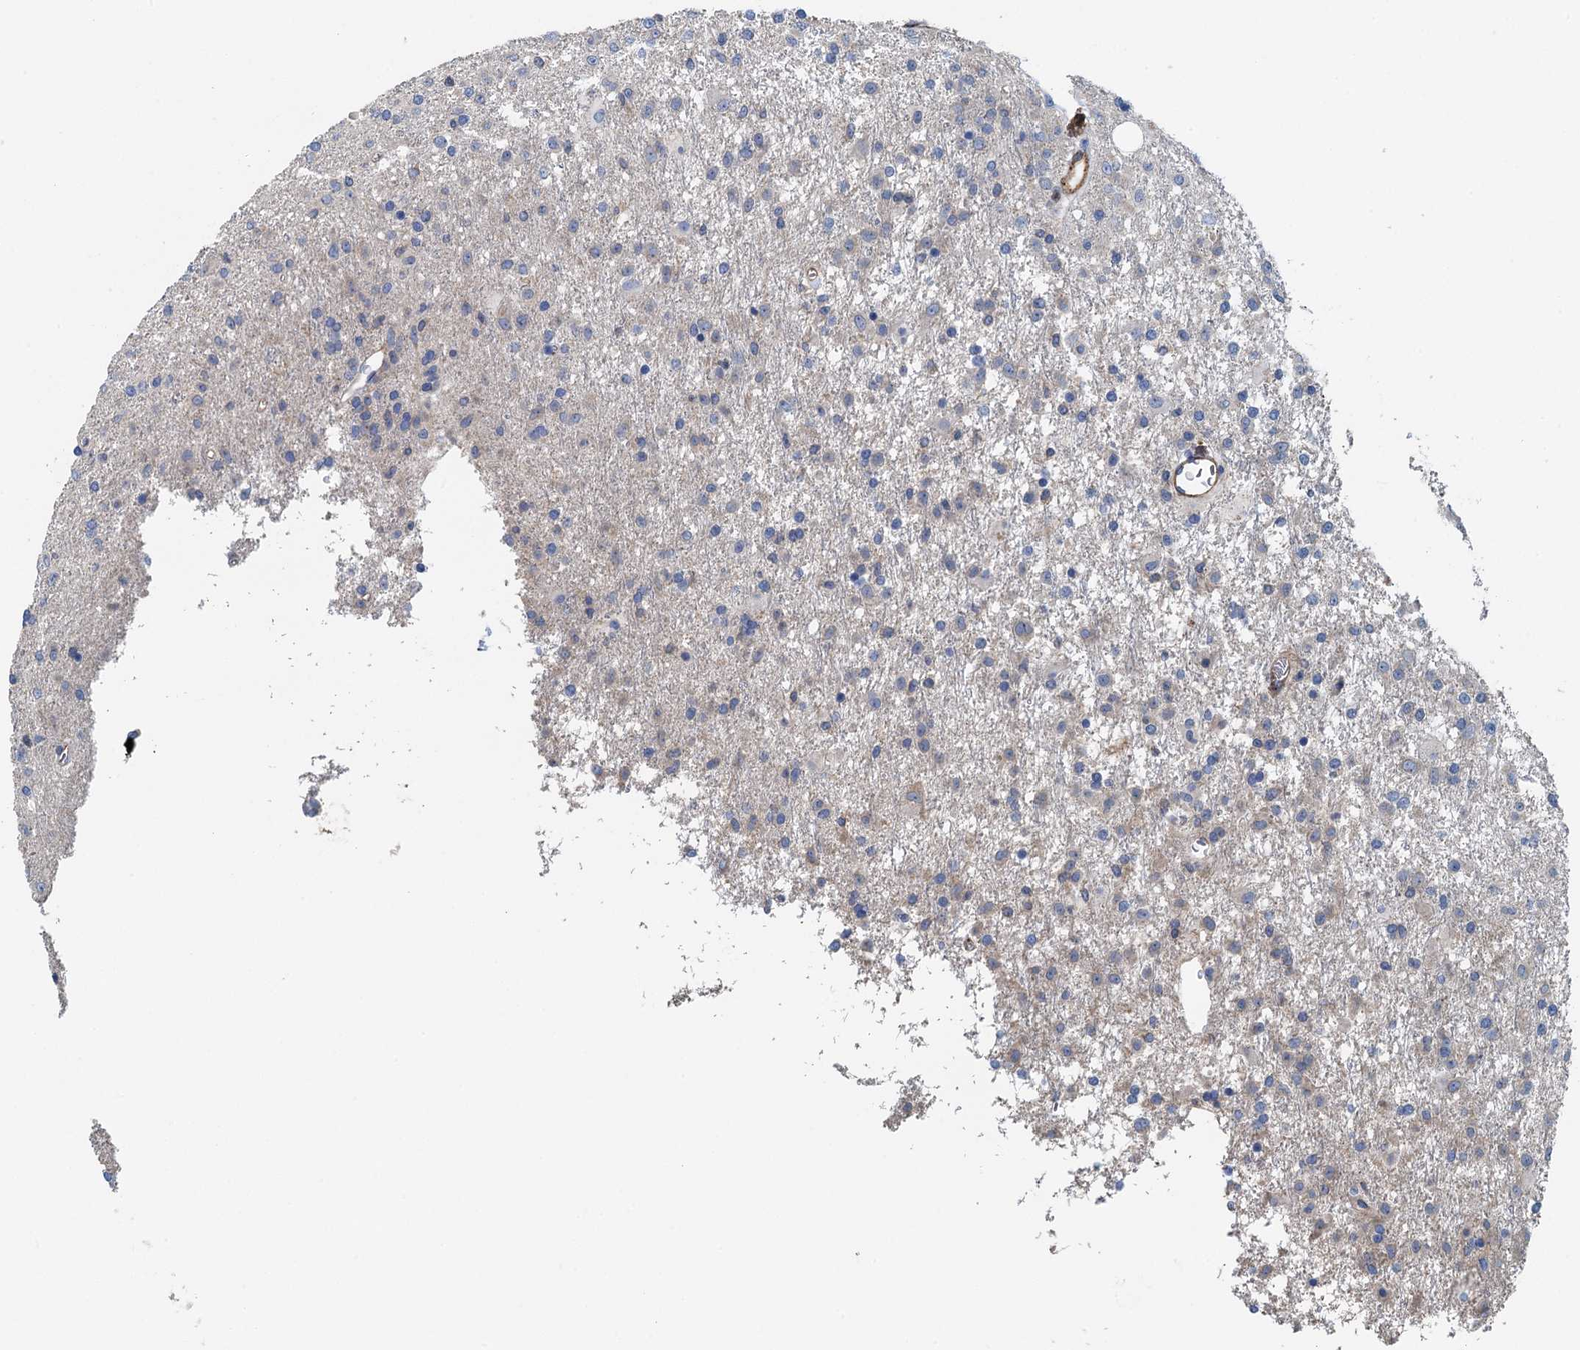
{"staining": {"intensity": "negative", "quantity": "none", "location": "none"}, "tissue": "glioma", "cell_type": "Tumor cells", "image_type": "cancer", "snomed": [{"axis": "morphology", "description": "Glioma, malignant, Low grade"}, {"axis": "topography", "description": "Brain"}], "caption": "Tumor cells show no significant protein staining in malignant low-grade glioma.", "gene": "PPP1R14D", "patient": {"sex": "male", "age": 65}}